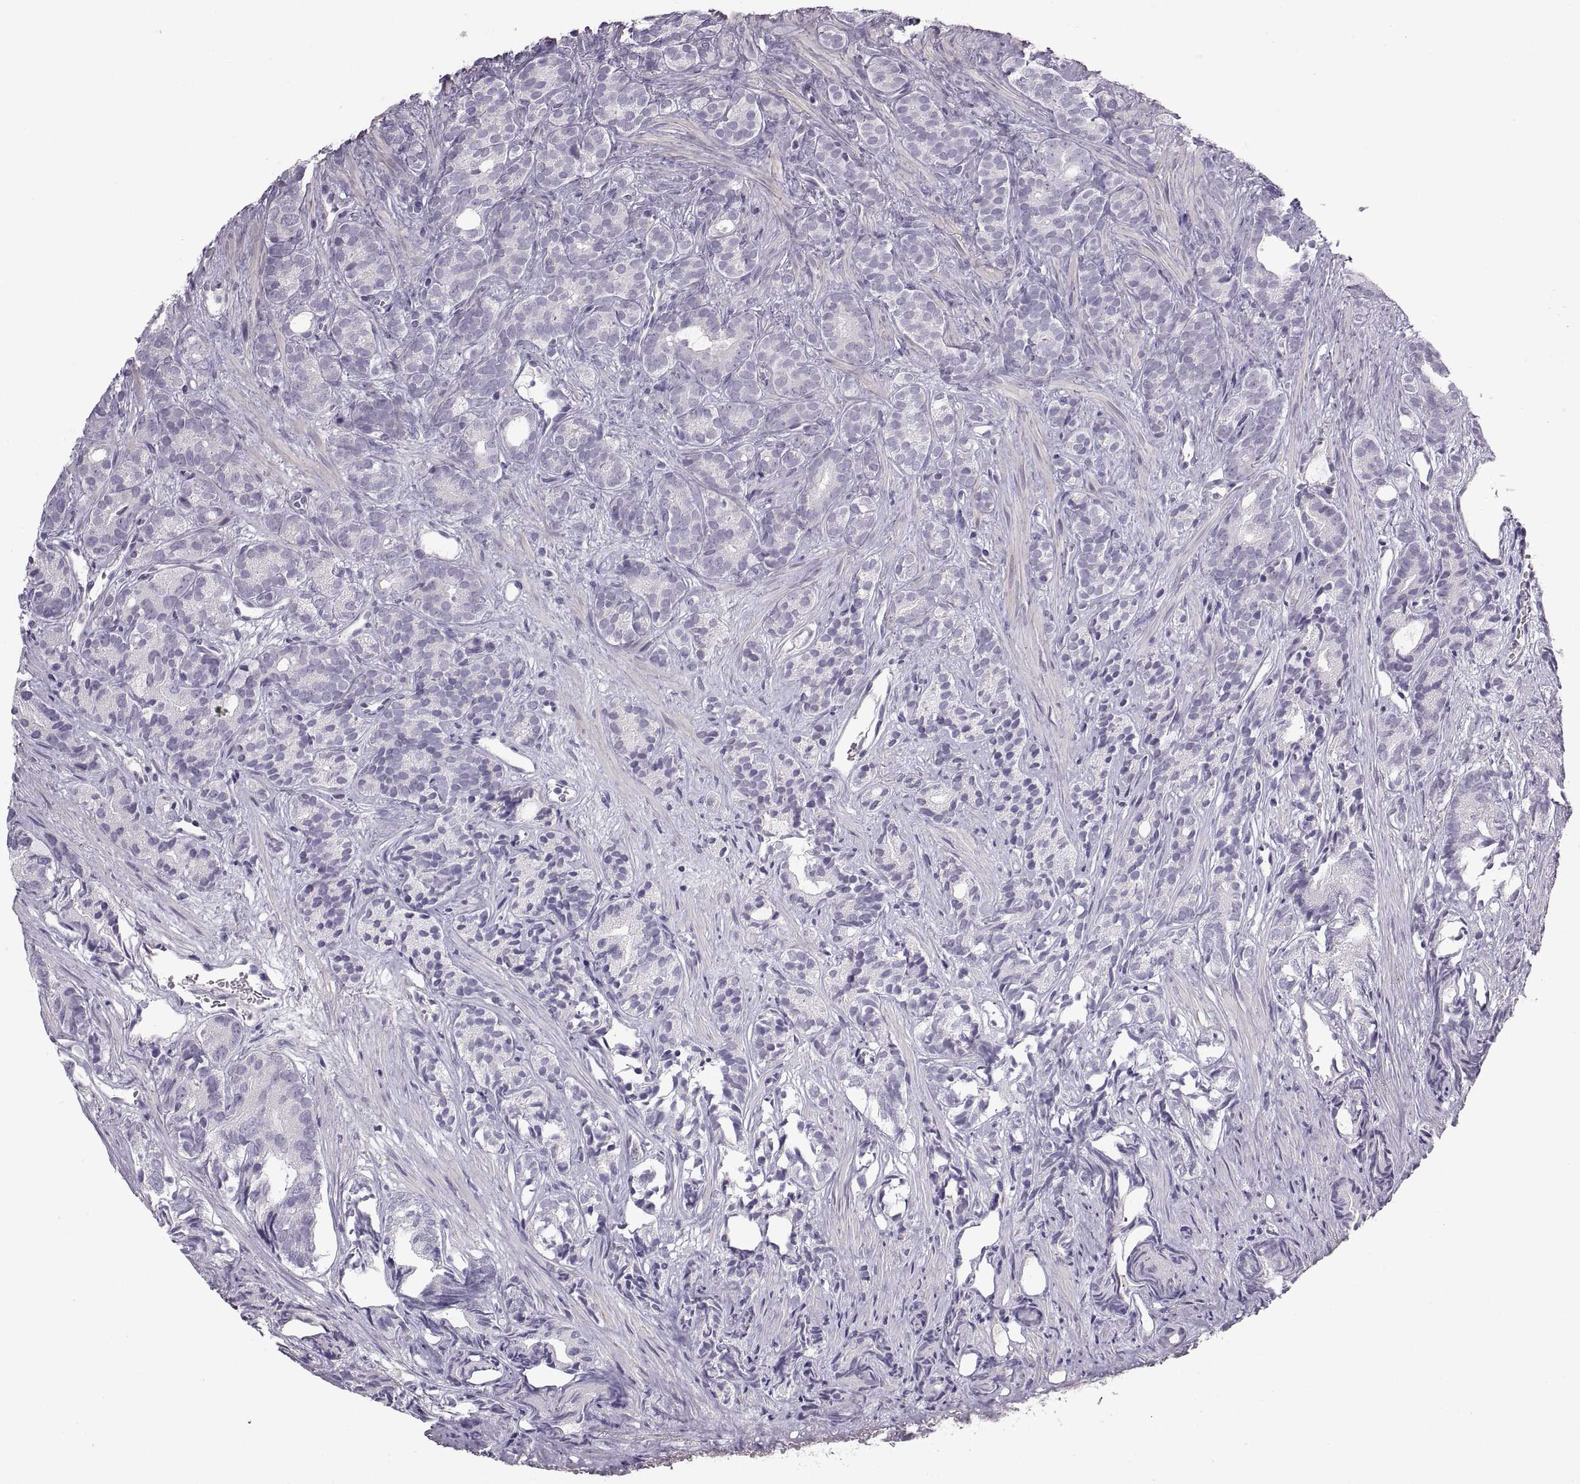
{"staining": {"intensity": "negative", "quantity": "none", "location": "none"}, "tissue": "prostate cancer", "cell_type": "Tumor cells", "image_type": "cancer", "snomed": [{"axis": "morphology", "description": "Adenocarcinoma, High grade"}, {"axis": "topography", "description": "Prostate"}], "caption": "There is no significant positivity in tumor cells of prostate cancer. The staining is performed using DAB brown chromogen with nuclei counter-stained in using hematoxylin.", "gene": "COL9A3", "patient": {"sex": "male", "age": 84}}